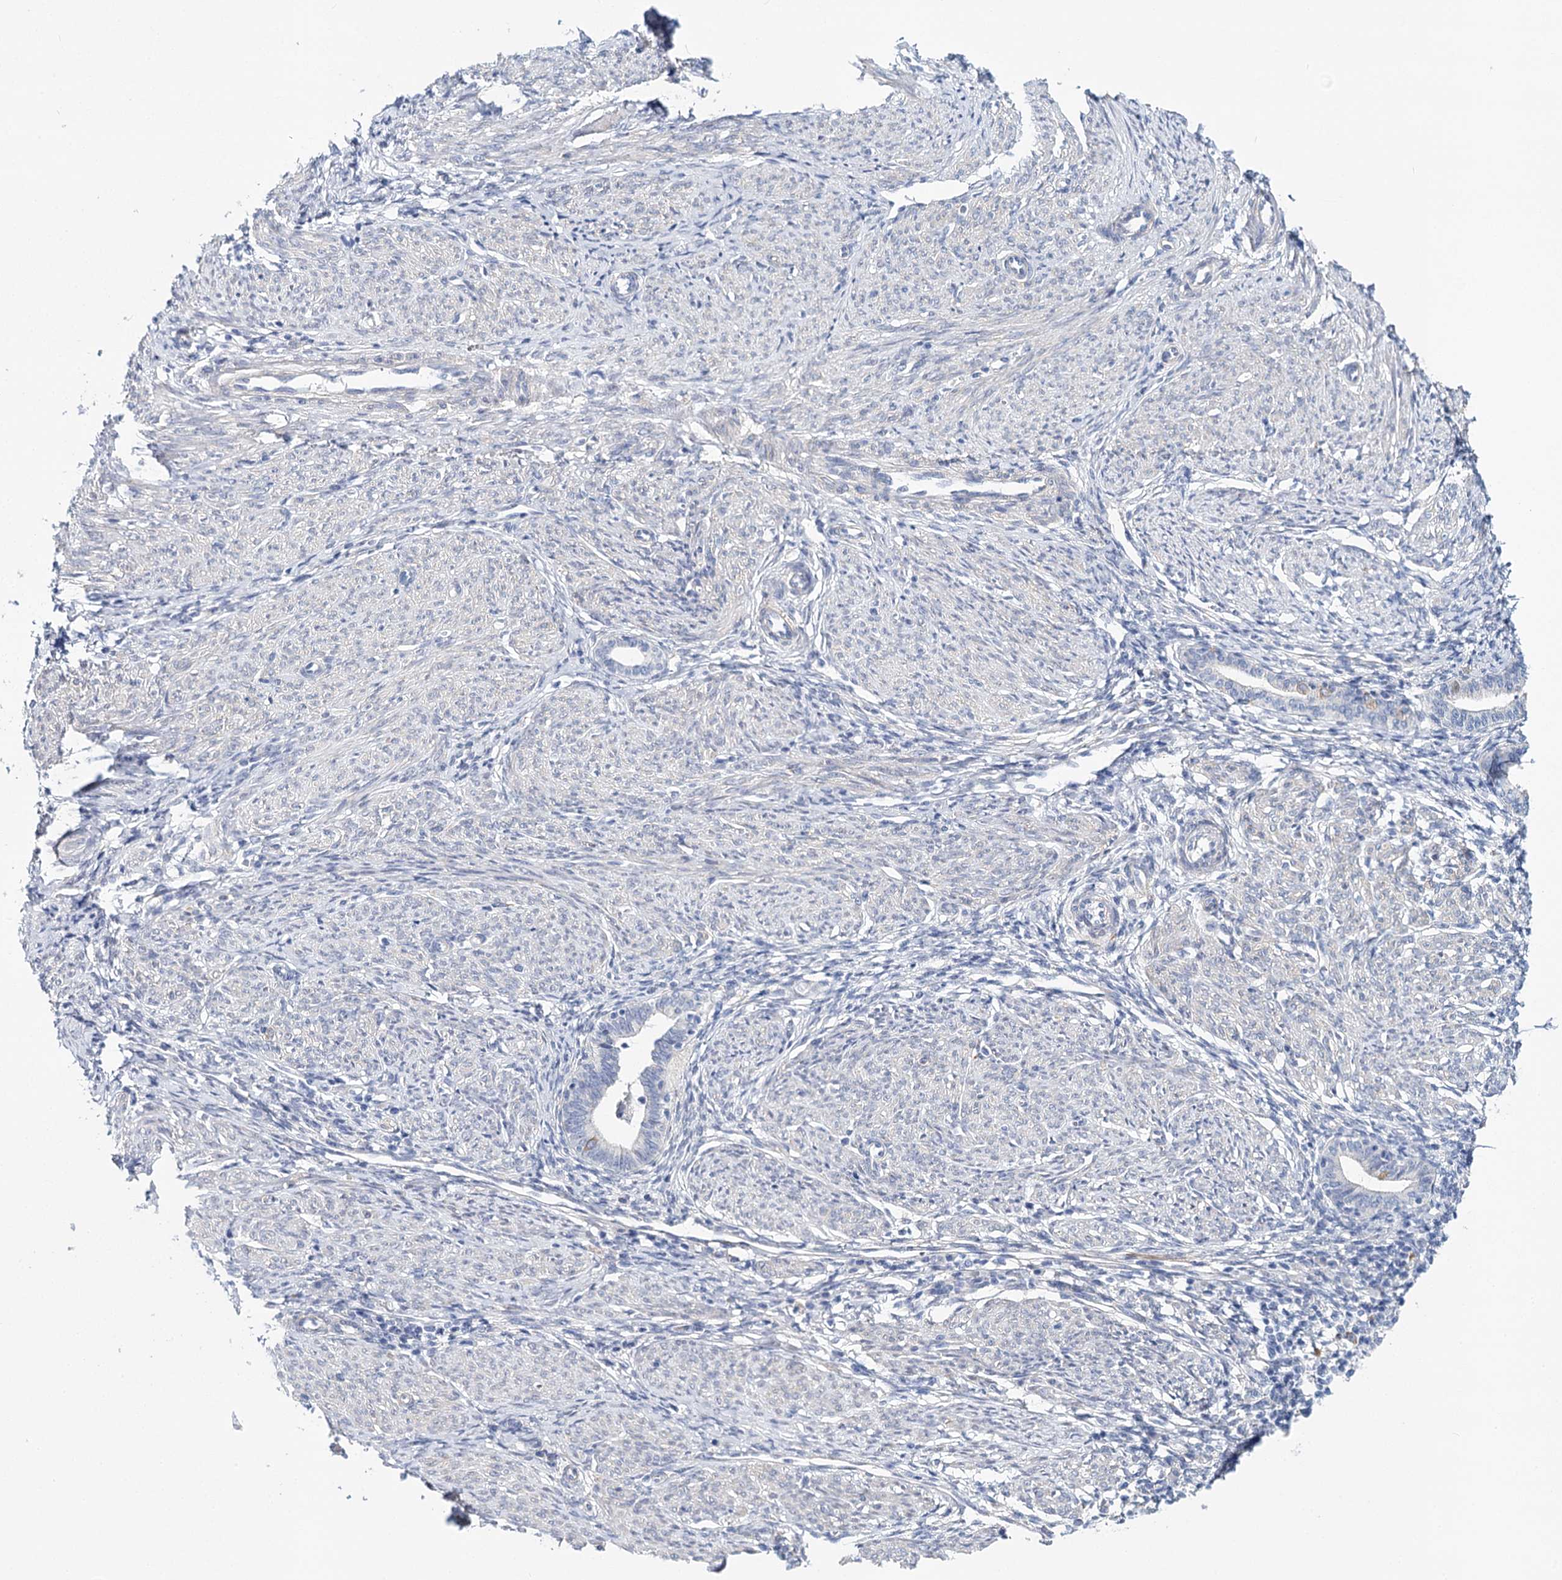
{"staining": {"intensity": "negative", "quantity": "none", "location": "none"}, "tissue": "endometrium", "cell_type": "Cells in endometrial stroma", "image_type": "normal", "snomed": [{"axis": "morphology", "description": "Normal tissue, NOS"}, {"axis": "topography", "description": "Endometrium"}], "caption": "Unremarkable endometrium was stained to show a protein in brown. There is no significant expression in cells in endometrial stroma.", "gene": "TEX12", "patient": {"sex": "female", "age": 72}}